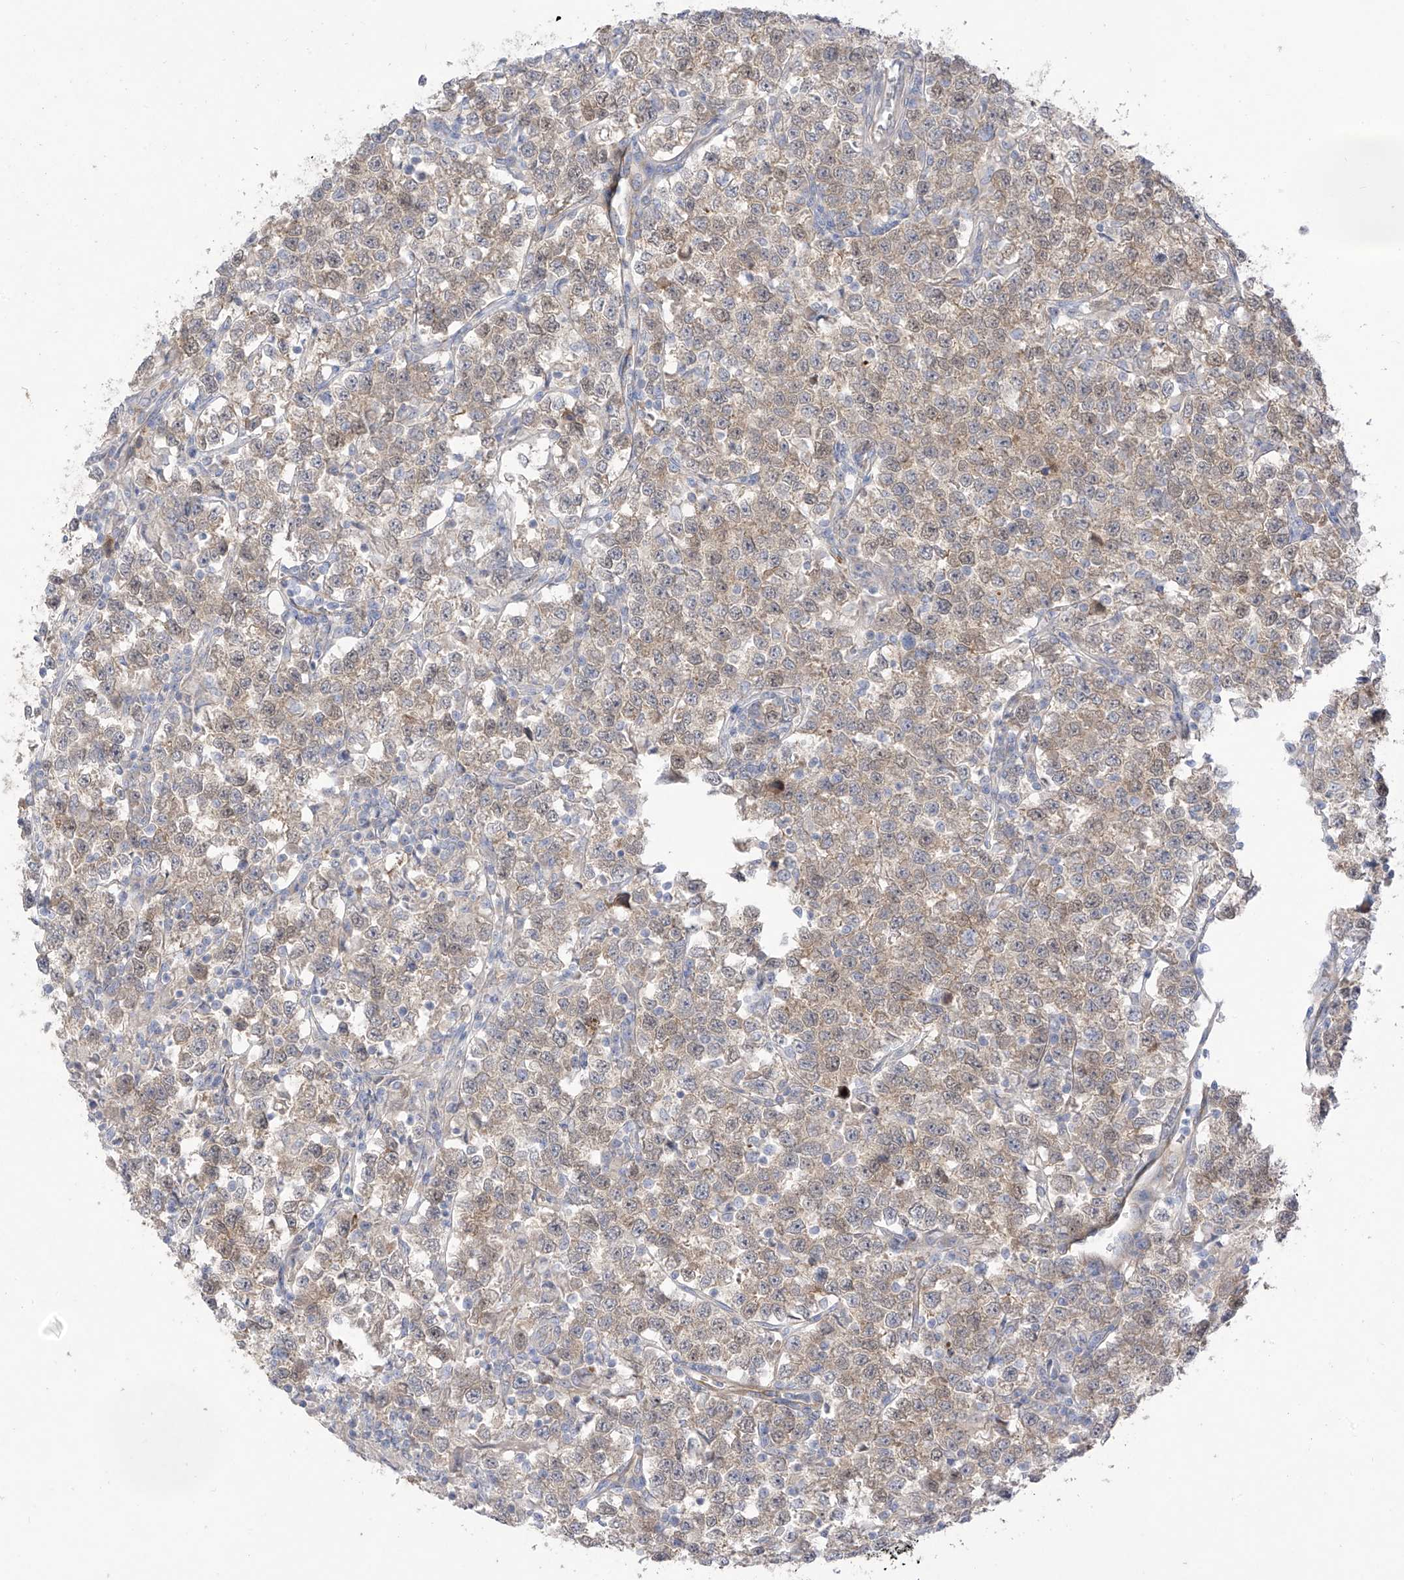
{"staining": {"intensity": "weak", "quantity": ">75%", "location": "cytoplasmic/membranous"}, "tissue": "testis cancer", "cell_type": "Tumor cells", "image_type": "cancer", "snomed": [{"axis": "morphology", "description": "Normal tissue, NOS"}, {"axis": "morphology", "description": "Seminoma, NOS"}, {"axis": "topography", "description": "Testis"}], "caption": "A brown stain labels weak cytoplasmic/membranous positivity of a protein in seminoma (testis) tumor cells.", "gene": "EIPR1", "patient": {"sex": "male", "age": 43}}